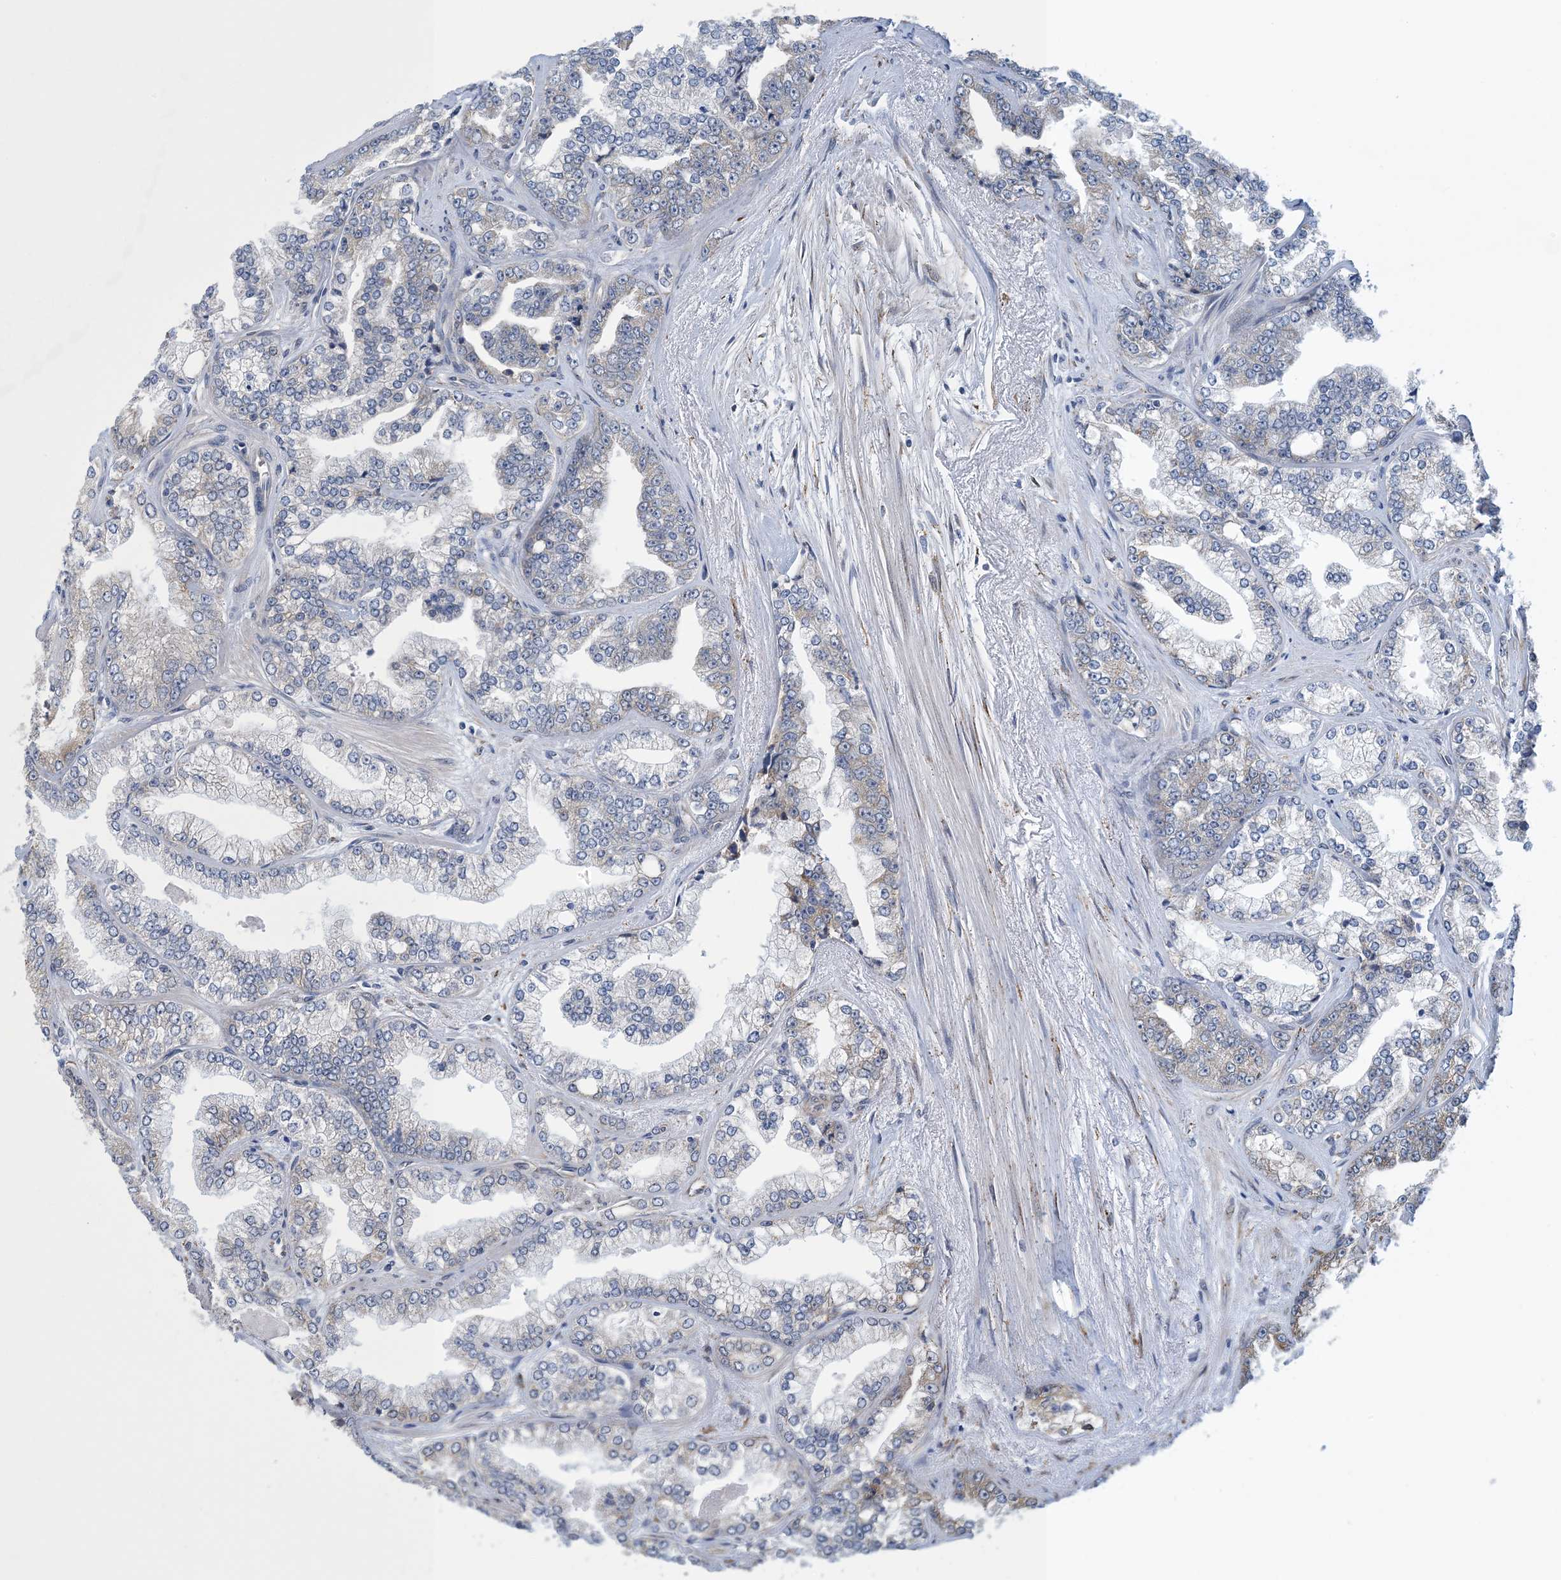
{"staining": {"intensity": "weak", "quantity": "<25%", "location": "cytoplasmic/membranous"}, "tissue": "prostate cancer", "cell_type": "Tumor cells", "image_type": "cancer", "snomed": [{"axis": "morphology", "description": "Adenocarcinoma, High grade"}, {"axis": "topography", "description": "Prostate"}], "caption": "Tumor cells show no significant staining in adenocarcinoma (high-grade) (prostate).", "gene": "CCDC14", "patient": {"sex": "male", "age": 71}}